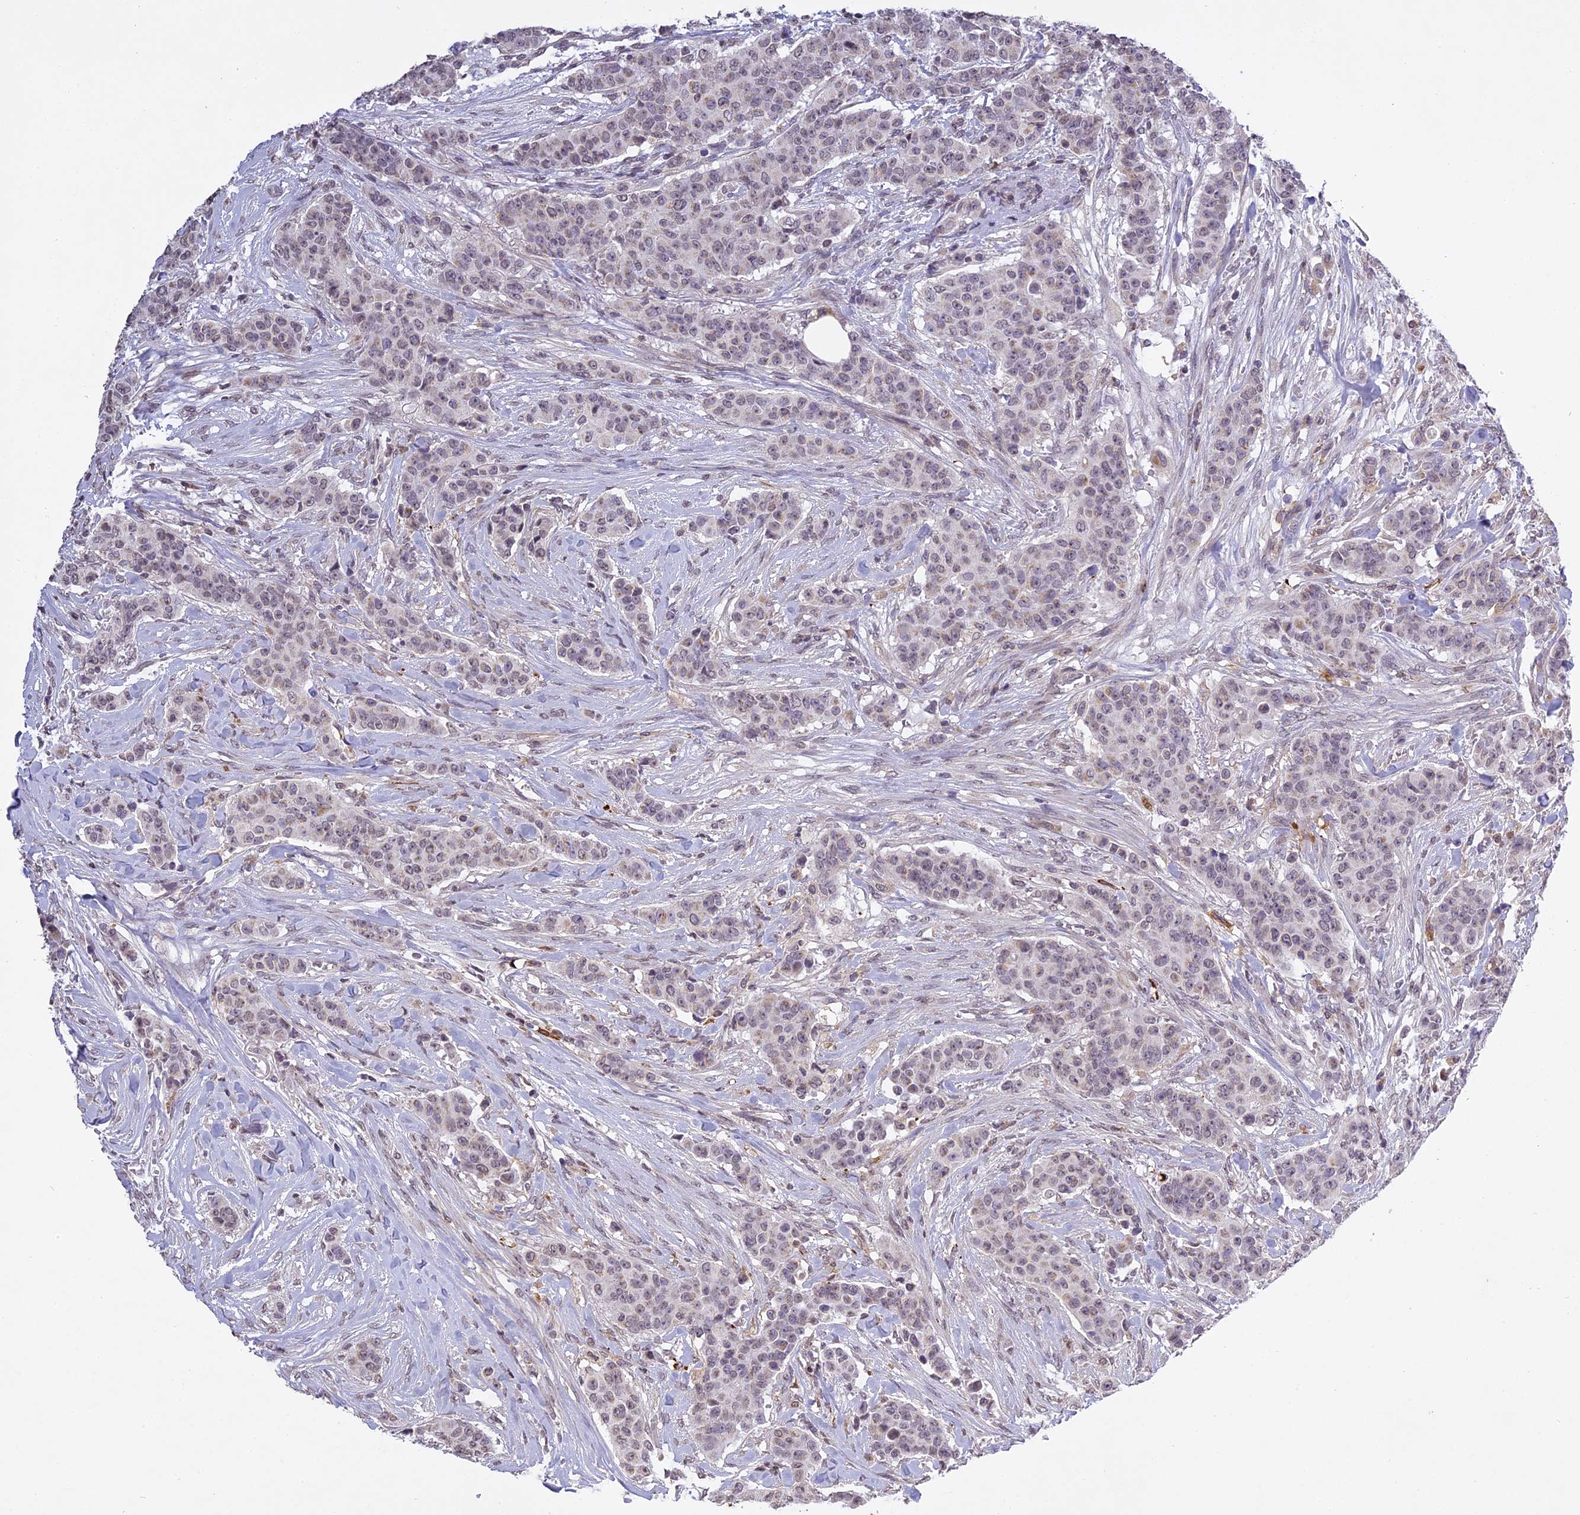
{"staining": {"intensity": "weak", "quantity": "<25%", "location": "nuclear"}, "tissue": "breast cancer", "cell_type": "Tumor cells", "image_type": "cancer", "snomed": [{"axis": "morphology", "description": "Duct carcinoma"}, {"axis": "topography", "description": "Breast"}], "caption": "Tumor cells are negative for brown protein staining in breast cancer.", "gene": "ERG28", "patient": {"sex": "female", "age": 40}}